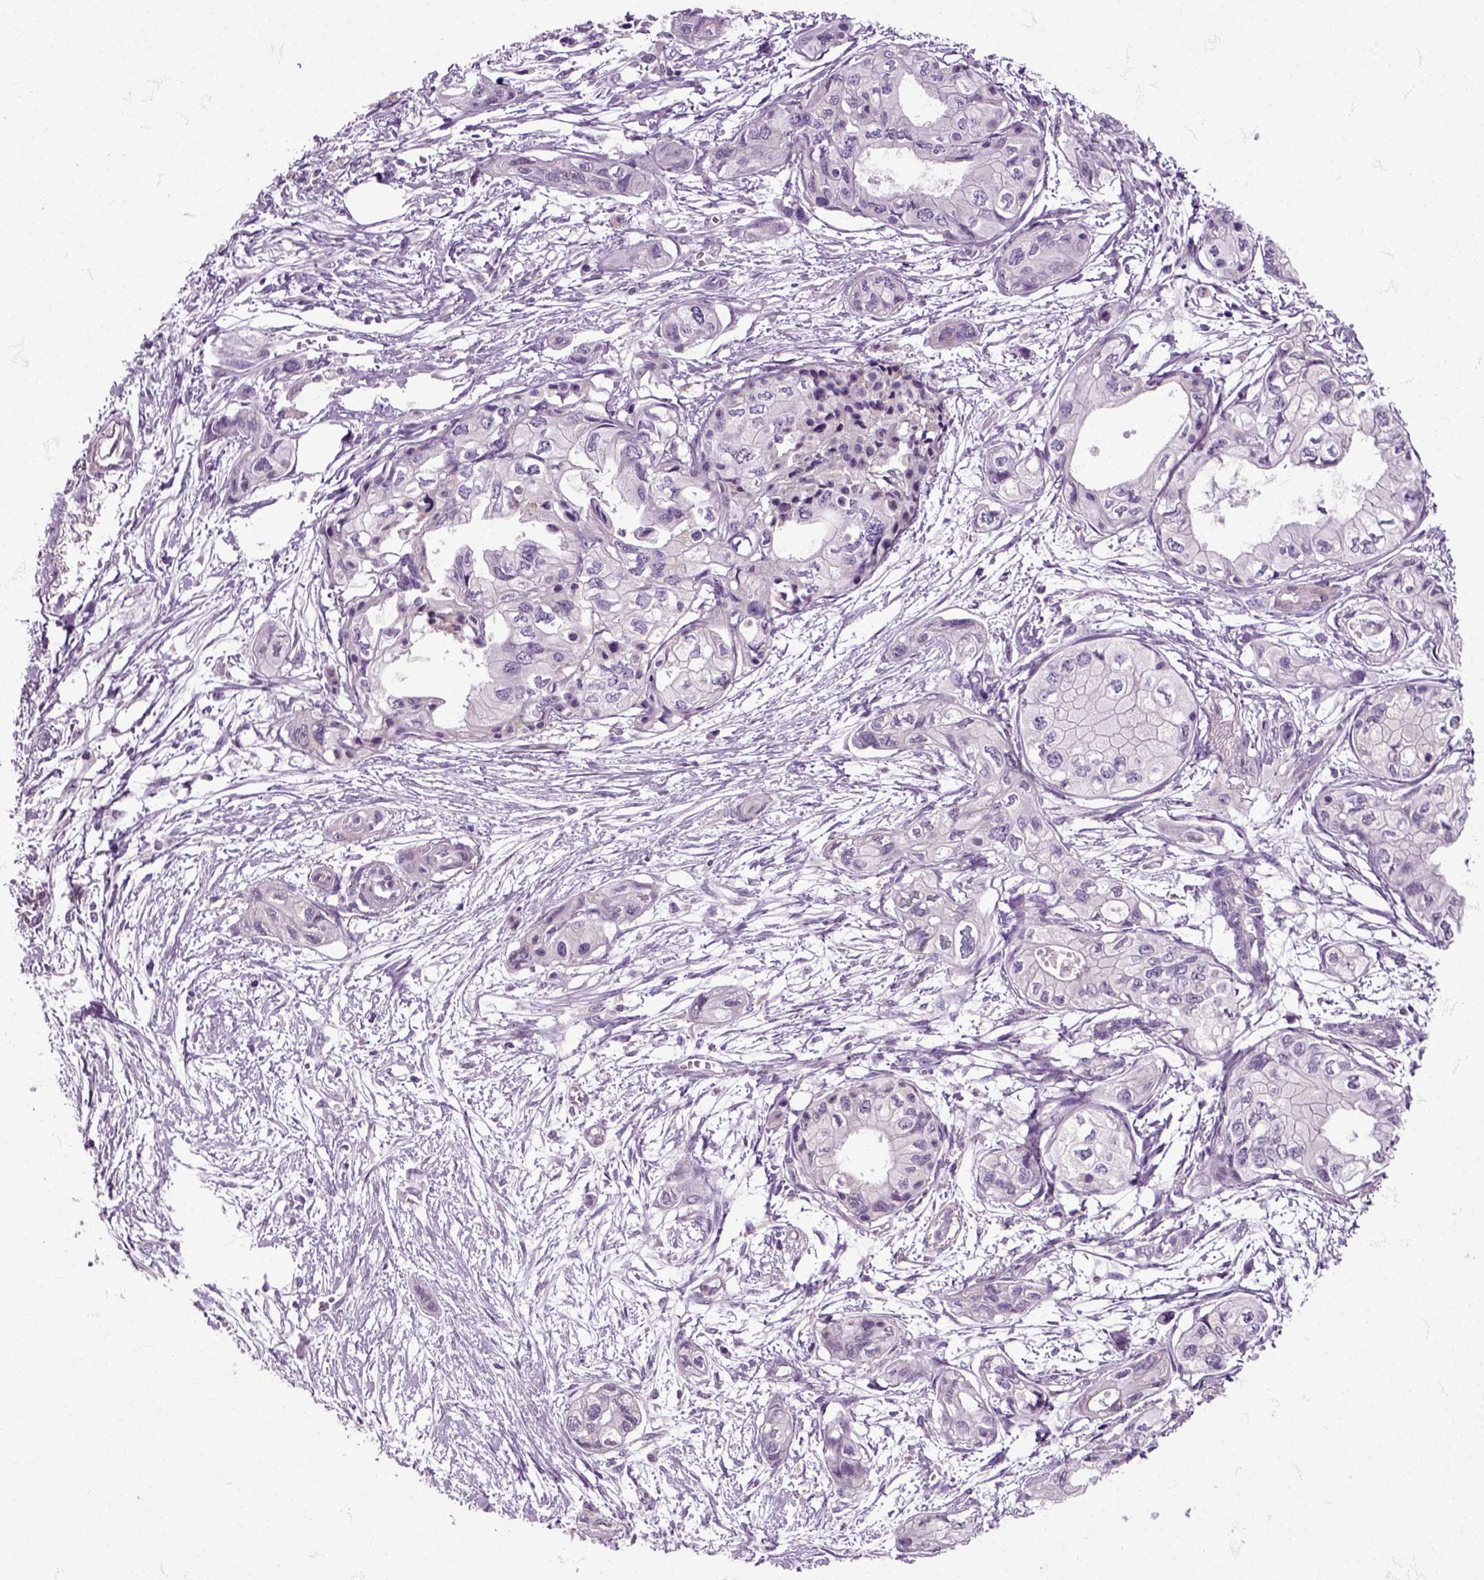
{"staining": {"intensity": "negative", "quantity": "none", "location": "none"}, "tissue": "pancreatic cancer", "cell_type": "Tumor cells", "image_type": "cancer", "snomed": [{"axis": "morphology", "description": "Adenocarcinoma, NOS"}, {"axis": "topography", "description": "Pancreas"}], "caption": "DAB (3,3'-diaminobenzidine) immunohistochemical staining of human pancreatic cancer (adenocarcinoma) exhibits no significant positivity in tumor cells.", "gene": "HSPA2", "patient": {"sex": "female", "age": 76}}